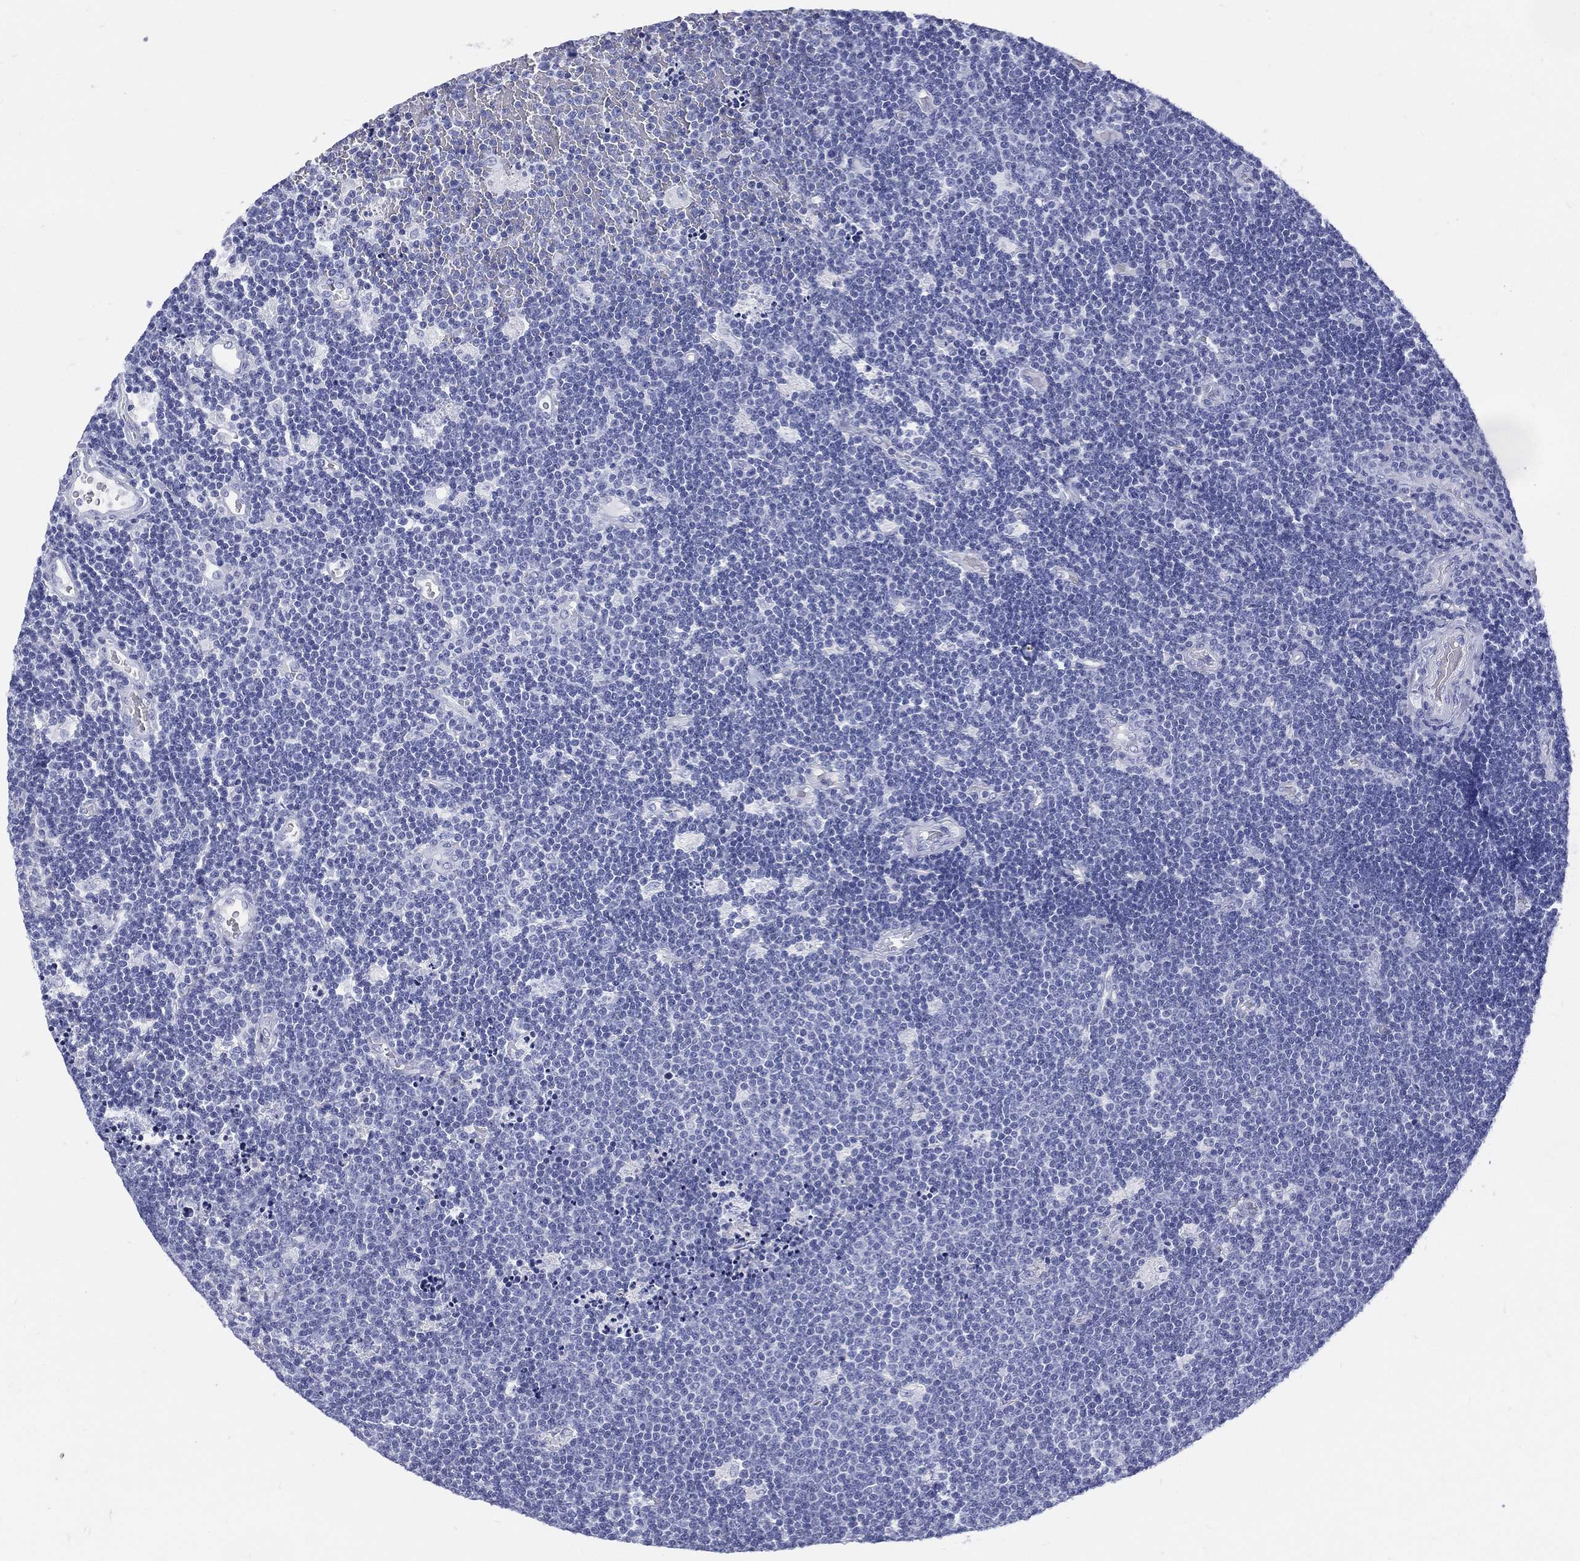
{"staining": {"intensity": "negative", "quantity": "none", "location": "none"}, "tissue": "lymphoma", "cell_type": "Tumor cells", "image_type": "cancer", "snomed": [{"axis": "morphology", "description": "Malignant lymphoma, non-Hodgkin's type, Low grade"}, {"axis": "topography", "description": "Brain"}], "caption": "Histopathology image shows no significant protein expression in tumor cells of malignant lymphoma, non-Hodgkin's type (low-grade).", "gene": "ETNPPL", "patient": {"sex": "female", "age": 66}}